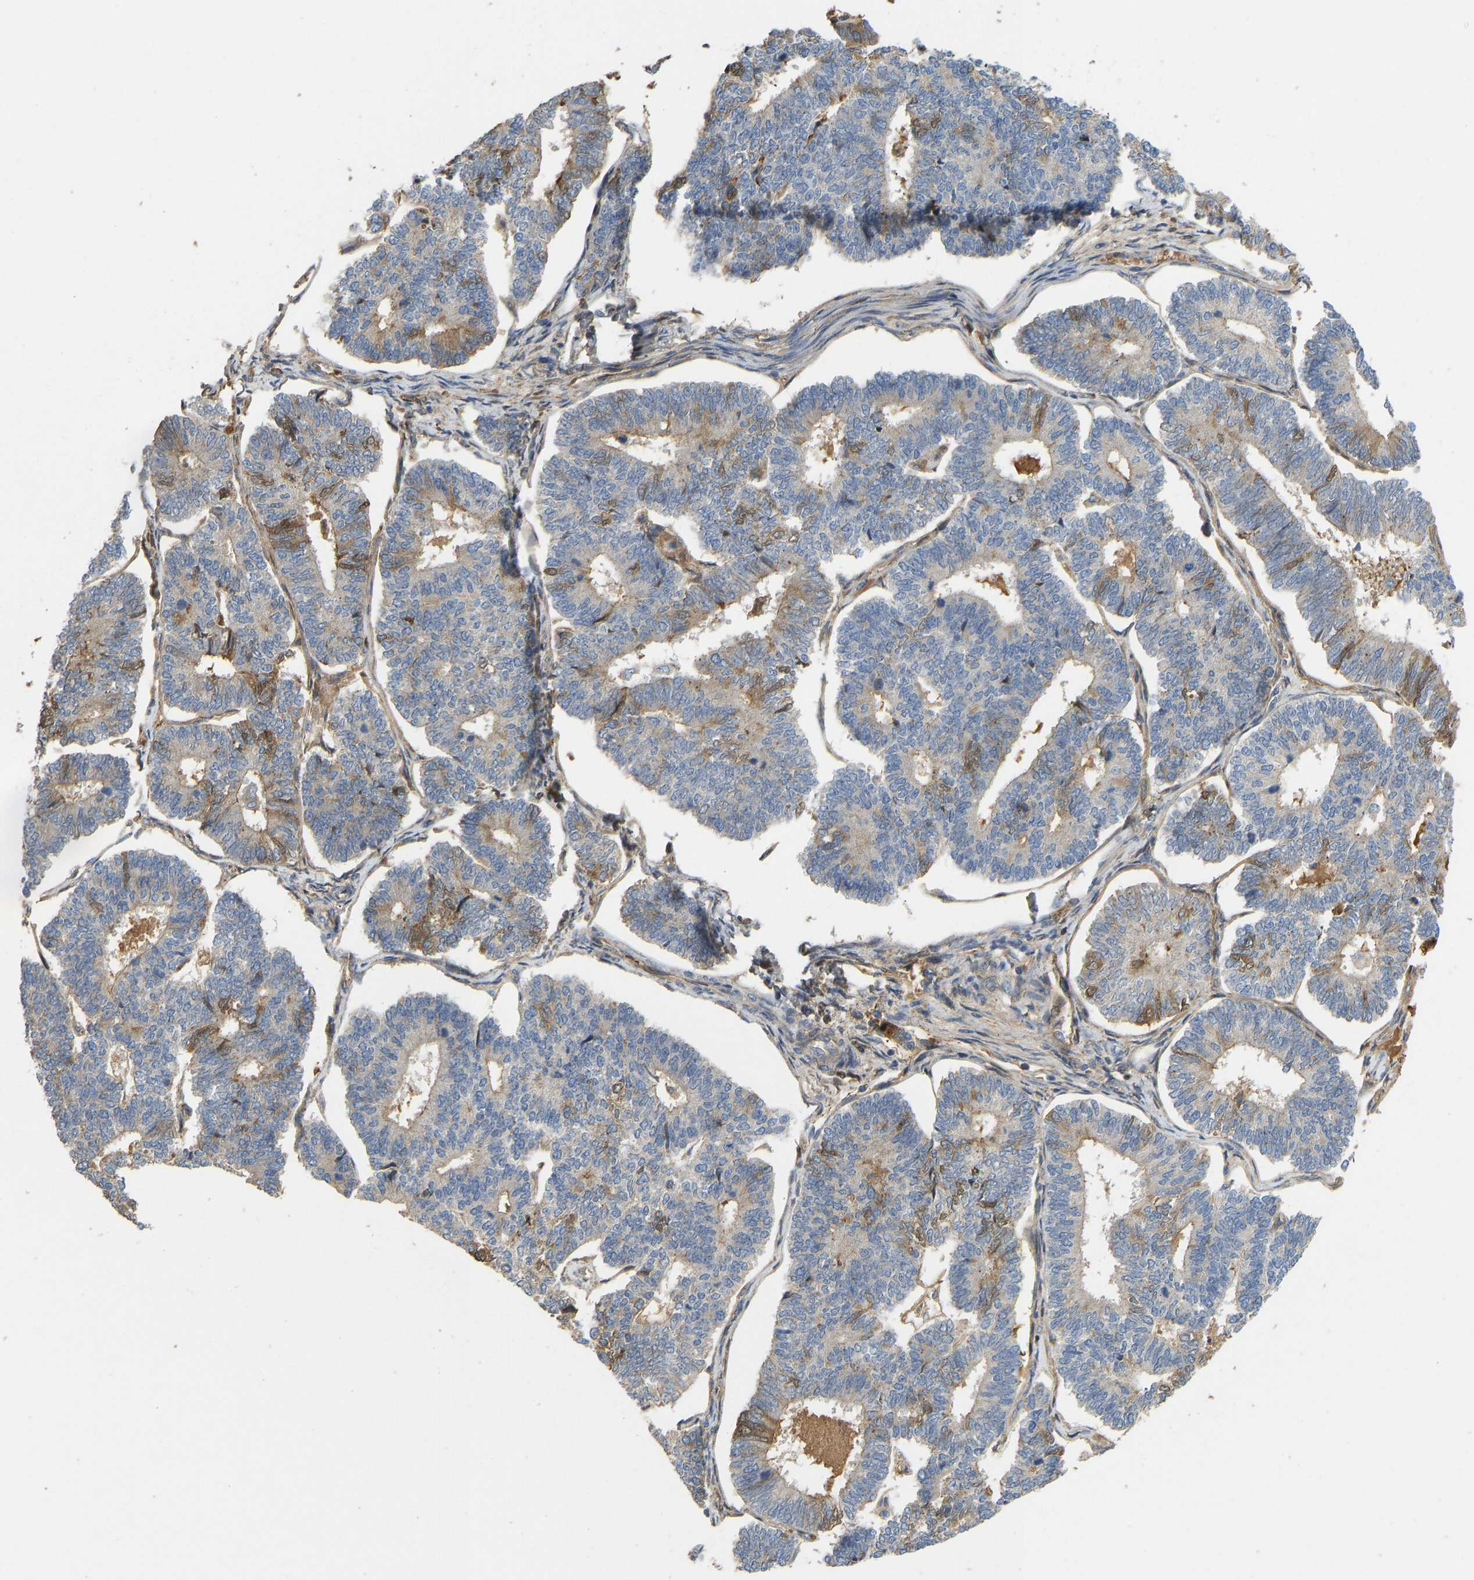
{"staining": {"intensity": "moderate", "quantity": "<25%", "location": "cytoplasmic/membranous,nuclear"}, "tissue": "endometrial cancer", "cell_type": "Tumor cells", "image_type": "cancer", "snomed": [{"axis": "morphology", "description": "Adenocarcinoma, NOS"}, {"axis": "topography", "description": "Endometrium"}], "caption": "A brown stain labels moderate cytoplasmic/membranous and nuclear staining of a protein in adenocarcinoma (endometrial) tumor cells. (Brightfield microscopy of DAB IHC at high magnification).", "gene": "VCPKMT", "patient": {"sex": "female", "age": 70}}